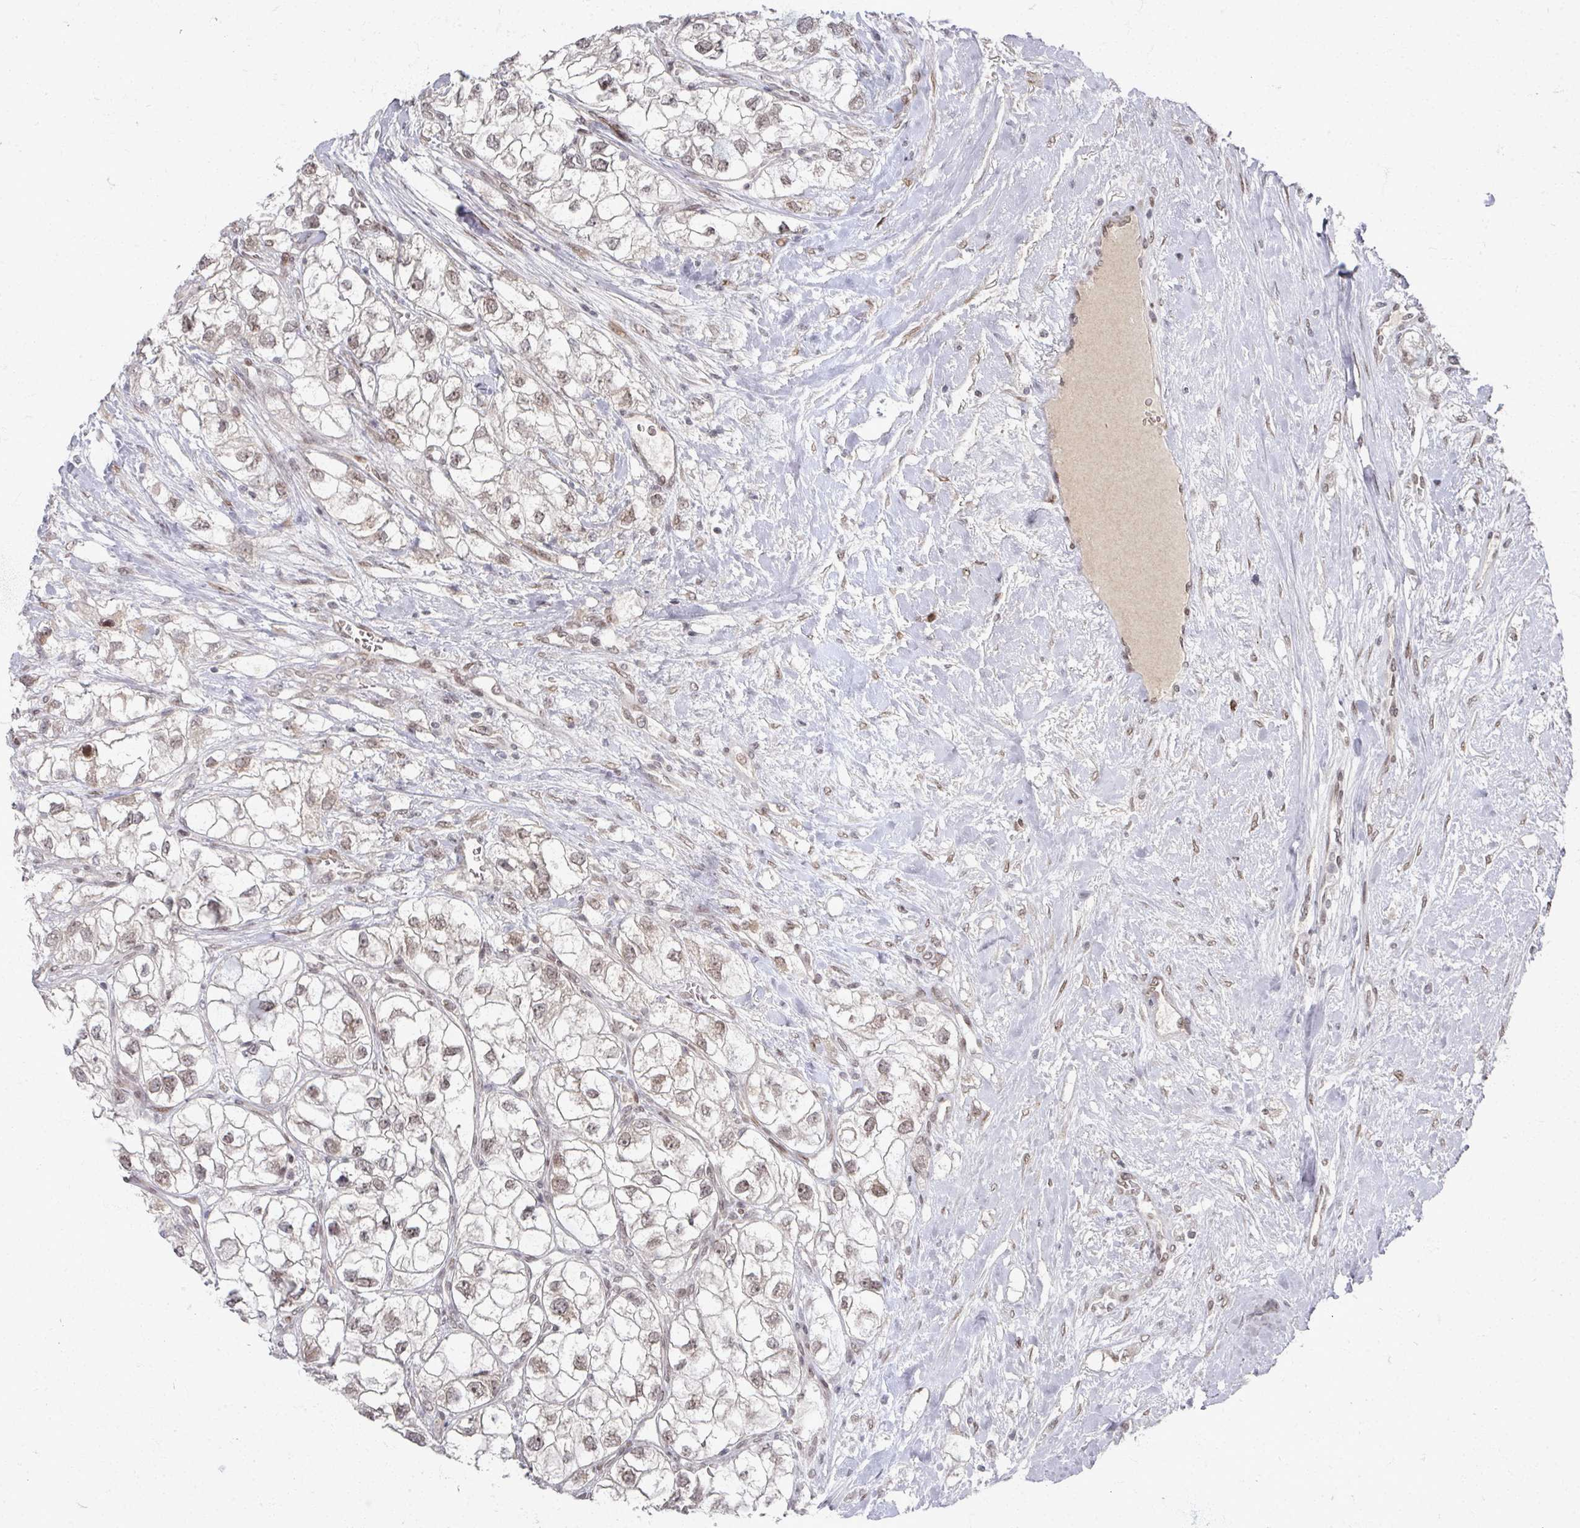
{"staining": {"intensity": "weak", "quantity": ">75%", "location": "nuclear"}, "tissue": "renal cancer", "cell_type": "Tumor cells", "image_type": "cancer", "snomed": [{"axis": "morphology", "description": "Adenocarcinoma, NOS"}, {"axis": "topography", "description": "Kidney"}], "caption": "A brown stain shows weak nuclear expression of a protein in human renal cancer (adenocarcinoma) tumor cells. Nuclei are stained in blue.", "gene": "PSKH1", "patient": {"sex": "male", "age": 59}}